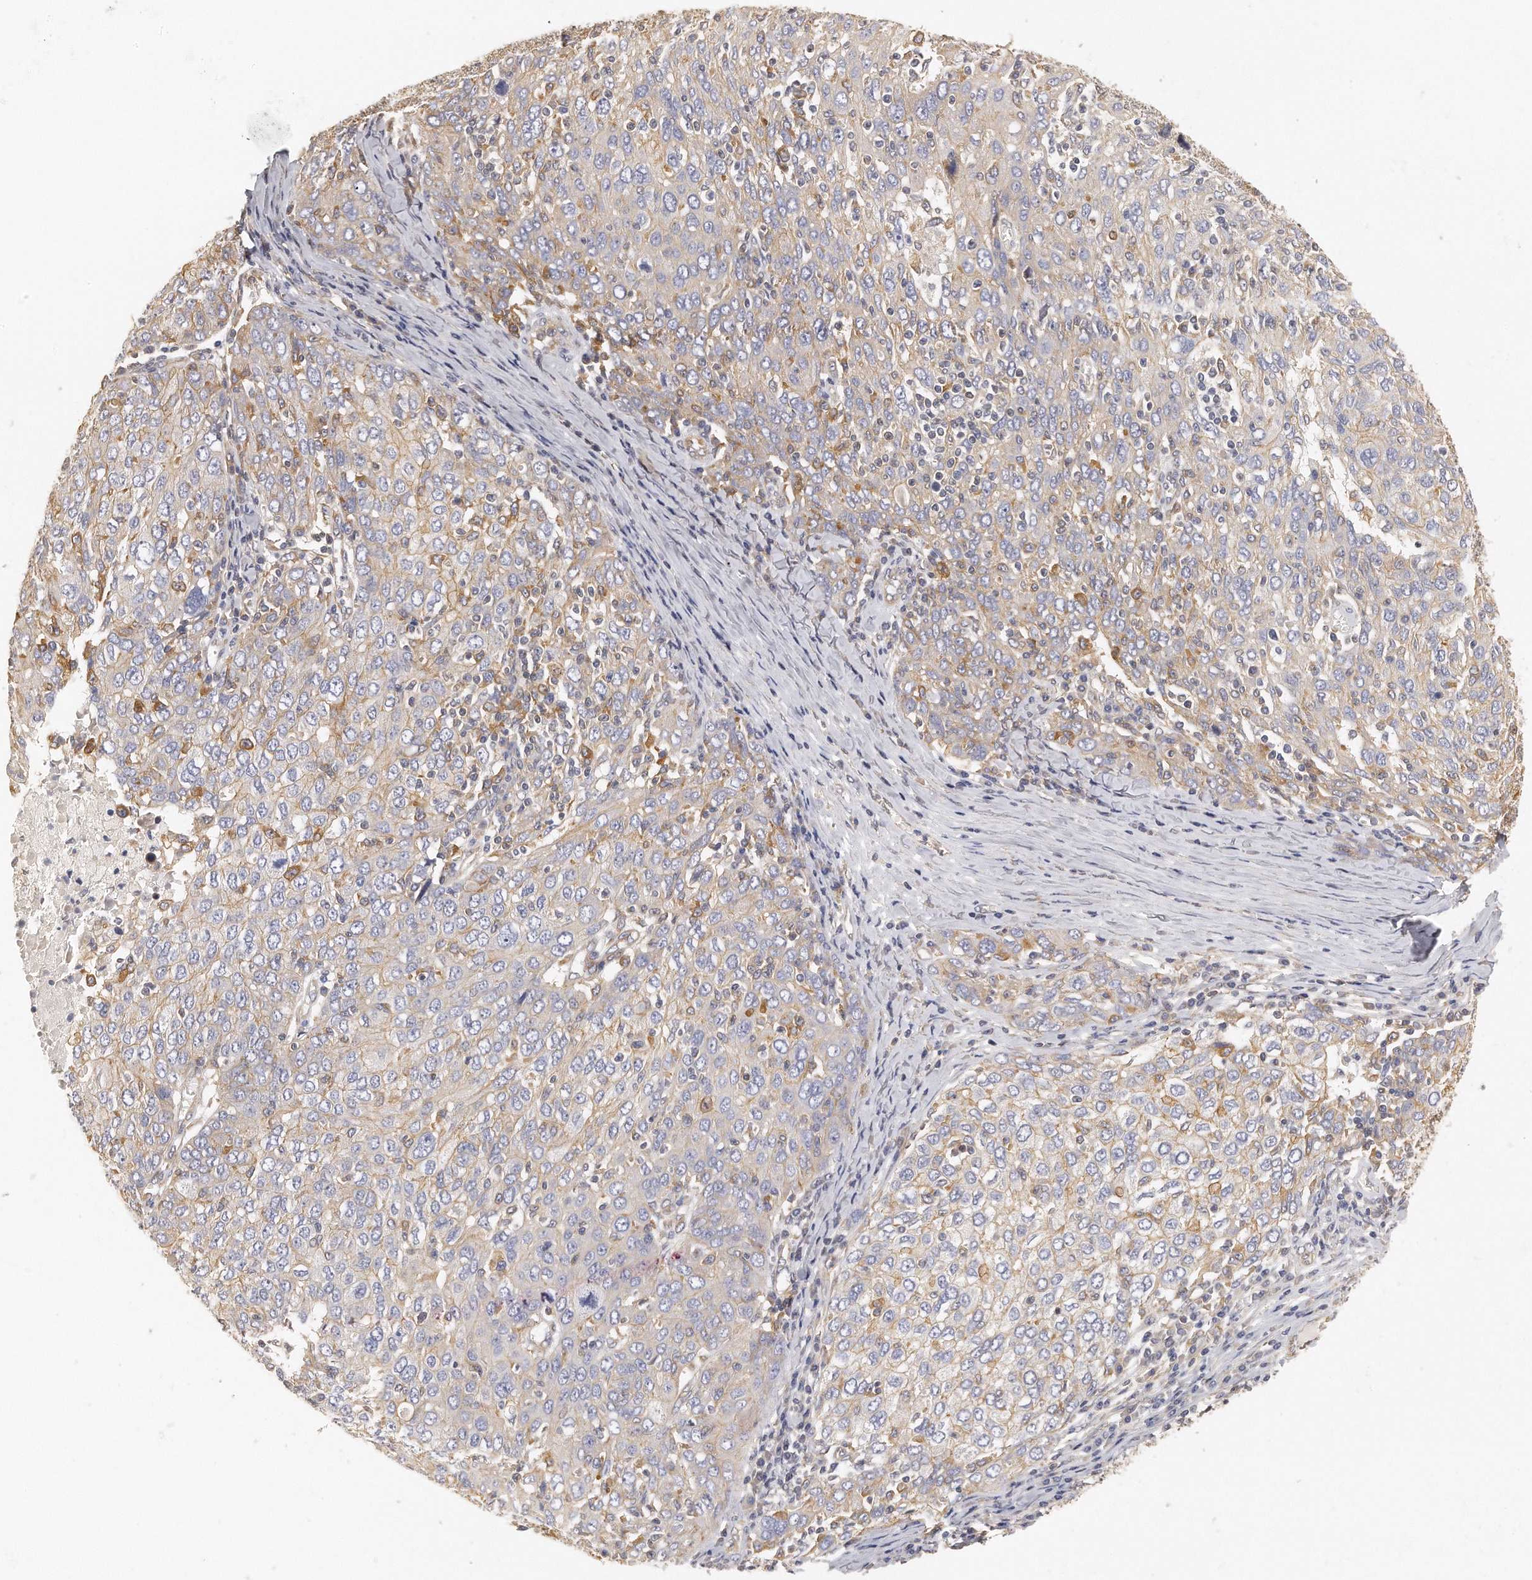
{"staining": {"intensity": "moderate", "quantity": "<25%", "location": "cytoplasmic/membranous"}, "tissue": "ovarian cancer", "cell_type": "Tumor cells", "image_type": "cancer", "snomed": [{"axis": "morphology", "description": "Carcinoma, endometroid"}, {"axis": "topography", "description": "Ovary"}], "caption": "DAB (3,3'-diaminobenzidine) immunohistochemical staining of ovarian cancer demonstrates moderate cytoplasmic/membranous protein positivity in approximately <25% of tumor cells.", "gene": "CHST7", "patient": {"sex": "female", "age": 50}}